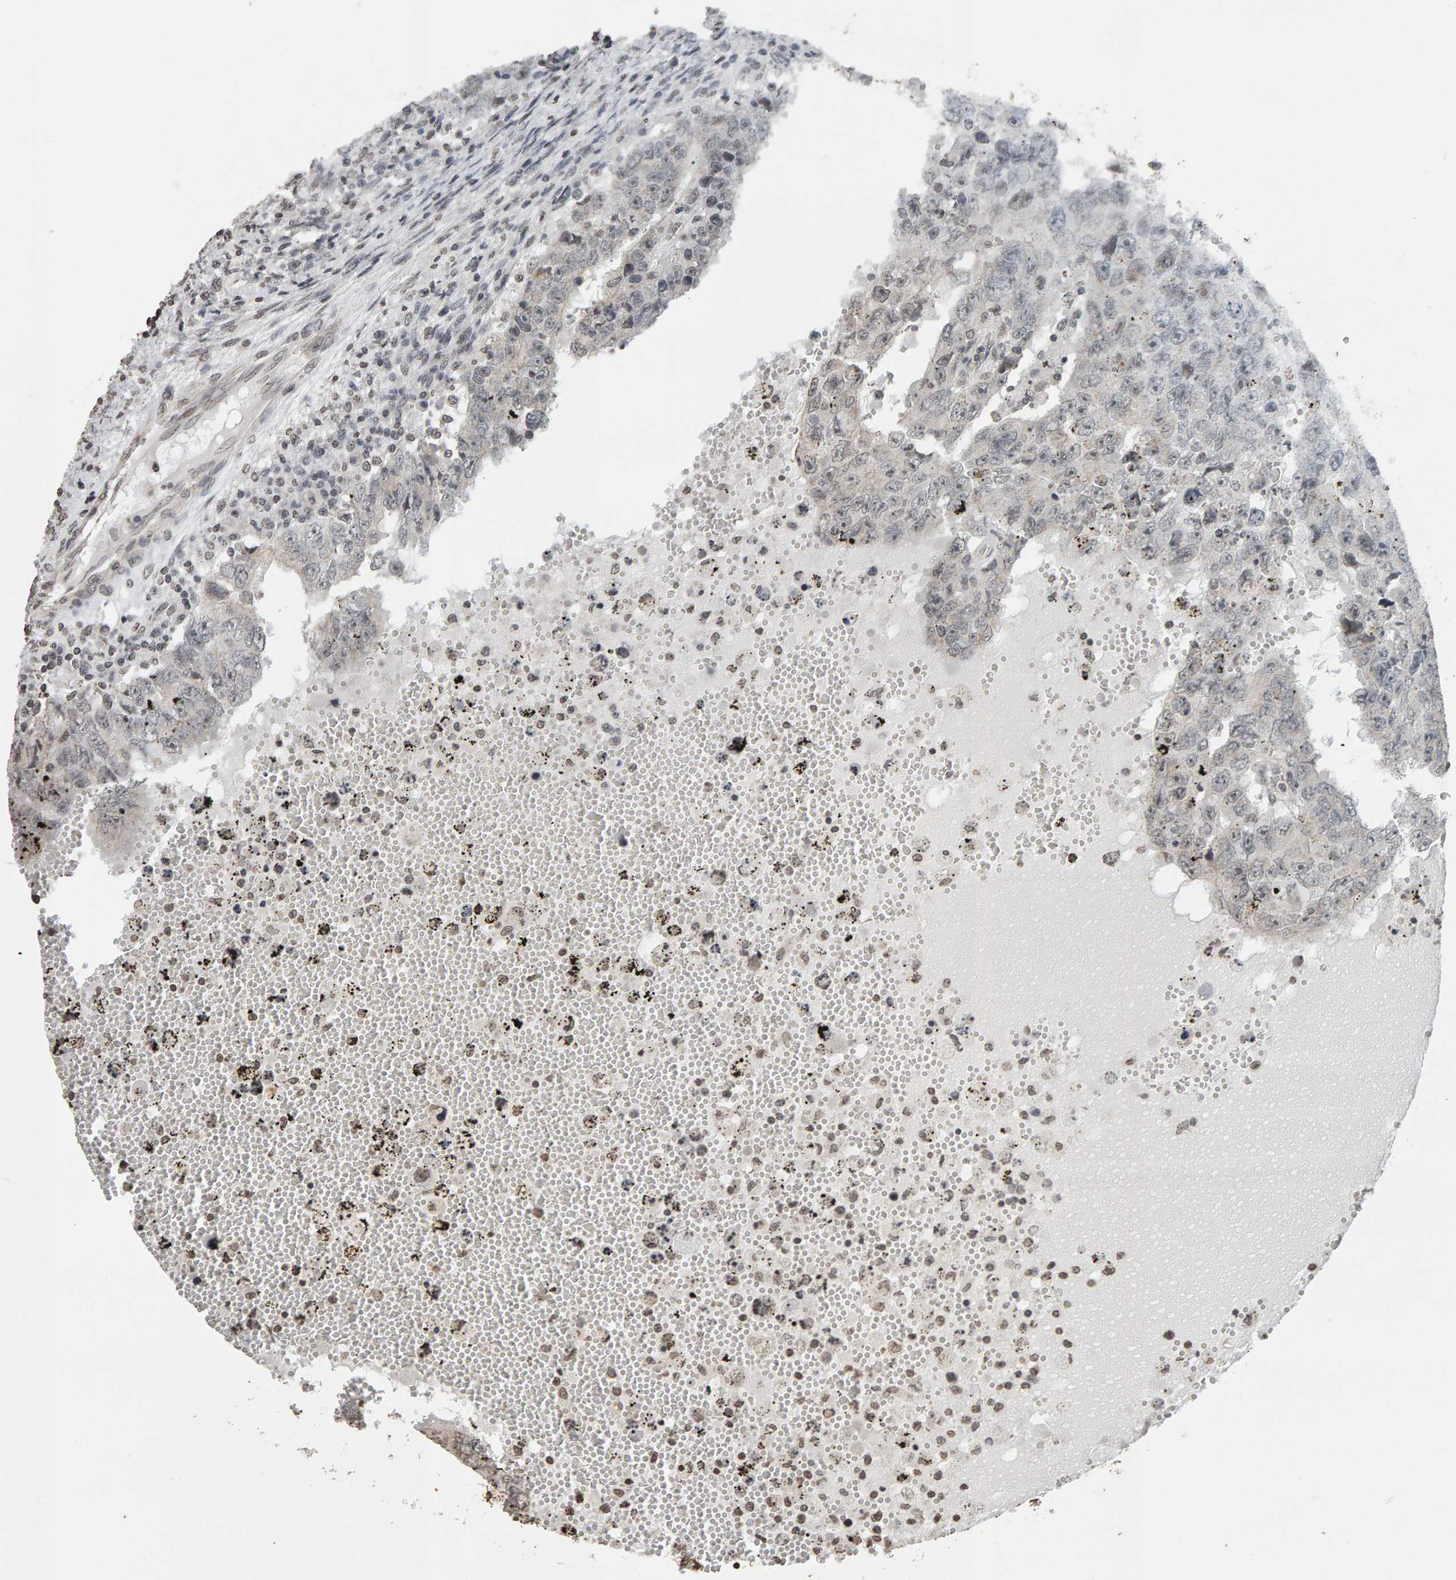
{"staining": {"intensity": "weak", "quantity": "<25%", "location": "nuclear"}, "tissue": "testis cancer", "cell_type": "Tumor cells", "image_type": "cancer", "snomed": [{"axis": "morphology", "description": "Carcinoma, Embryonal, NOS"}, {"axis": "topography", "description": "Testis"}], "caption": "Testis cancer (embryonal carcinoma) was stained to show a protein in brown. There is no significant positivity in tumor cells. The staining was performed using DAB (3,3'-diaminobenzidine) to visualize the protein expression in brown, while the nuclei were stained in blue with hematoxylin (Magnification: 20x).", "gene": "AFF4", "patient": {"sex": "male", "age": 26}}